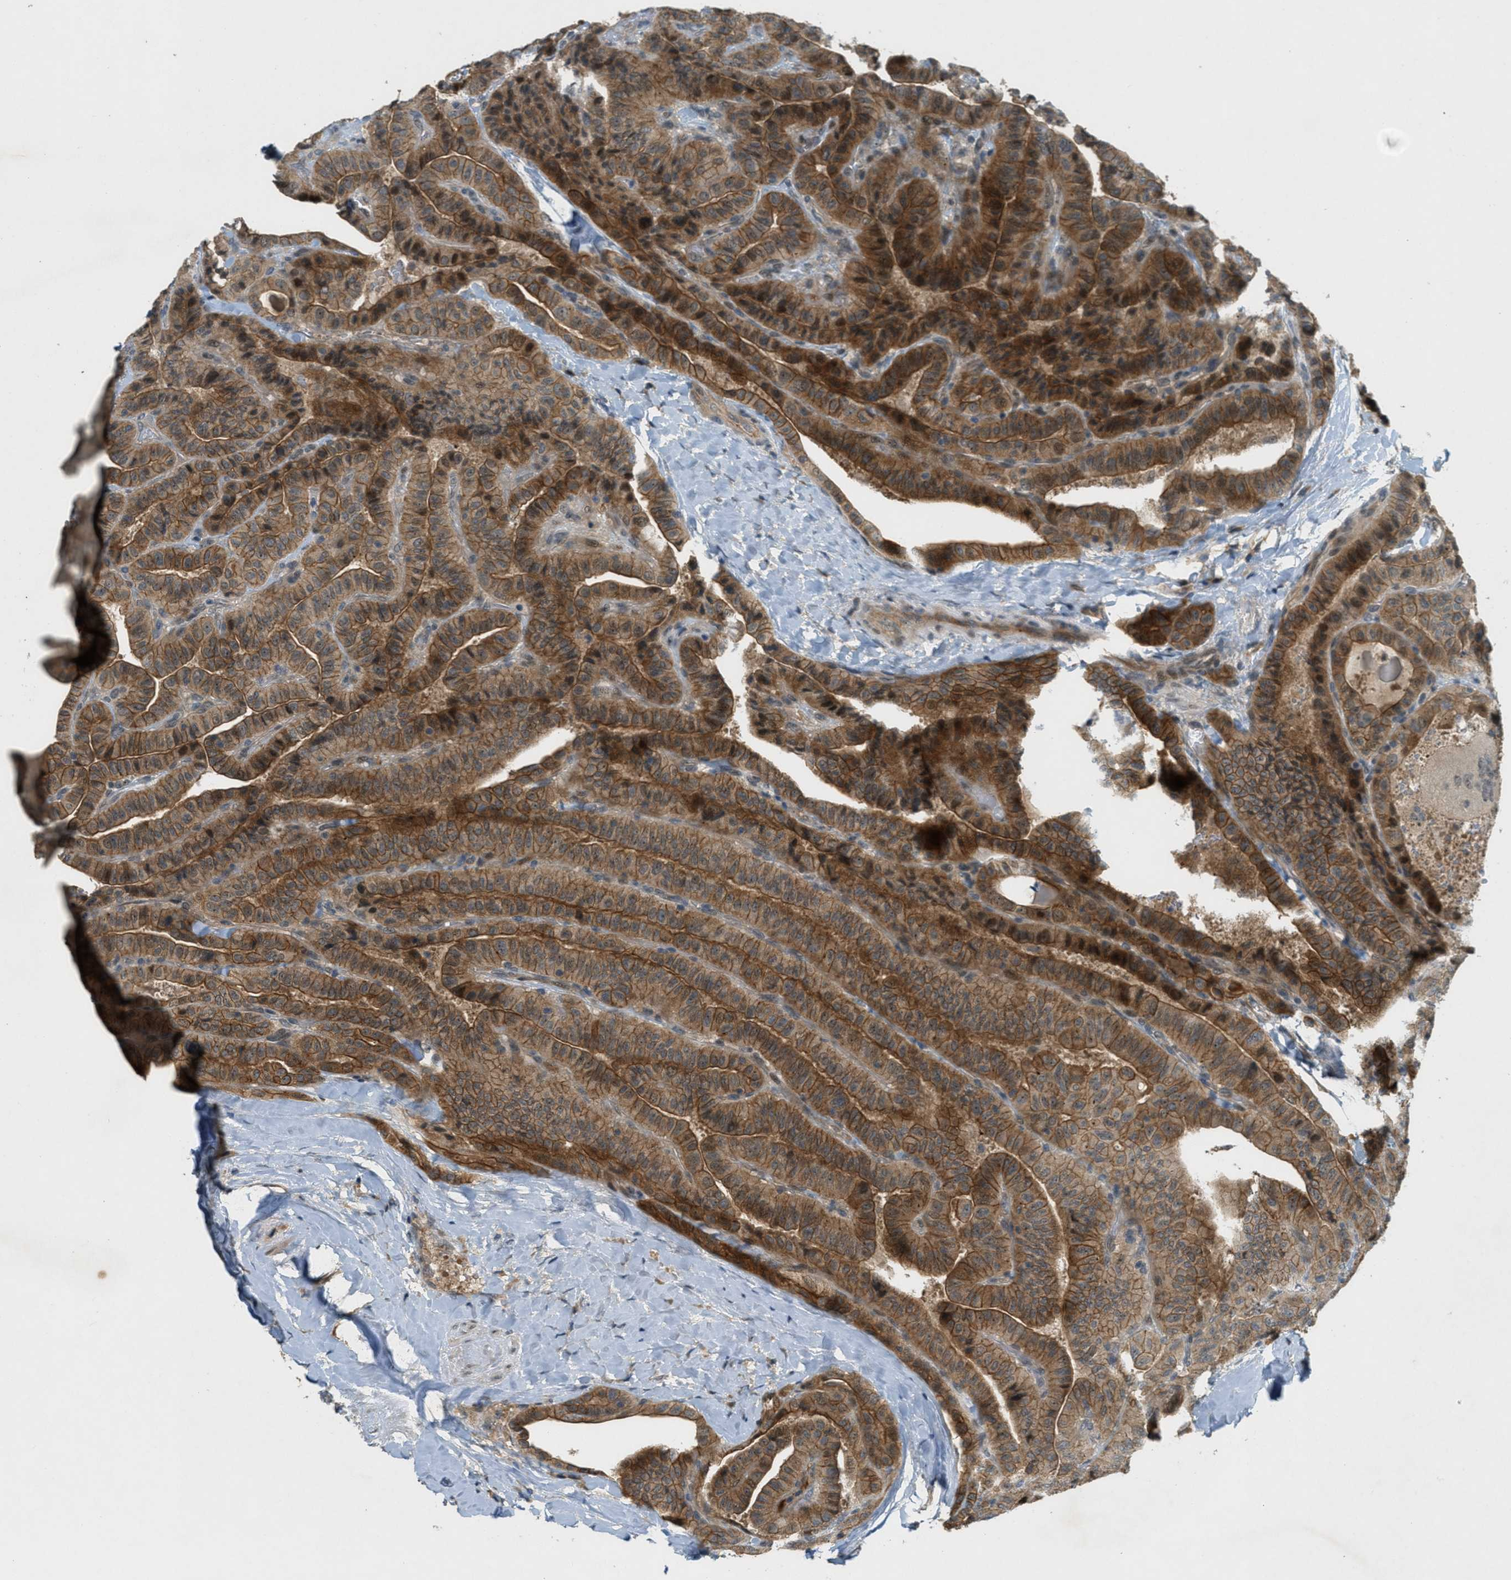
{"staining": {"intensity": "moderate", "quantity": ">75%", "location": "cytoplasmic/membranous"}, "tissue": "thyroid cancer", "cell_type": "Tumor cells", "image_type": "cancer", "snomed": [{"axis": "morphology", "description": "Papillary adenocarcinoma, NOS"}, {"axis": "topography", "description": "Thyroid gland"}], "caption": "Moderate cytoplasmic/membranous positivity is present in about >75% of tumor cells in thyroid cancer.", "gene": "STK11", "patient": {"sex": "male", "age": 77}}